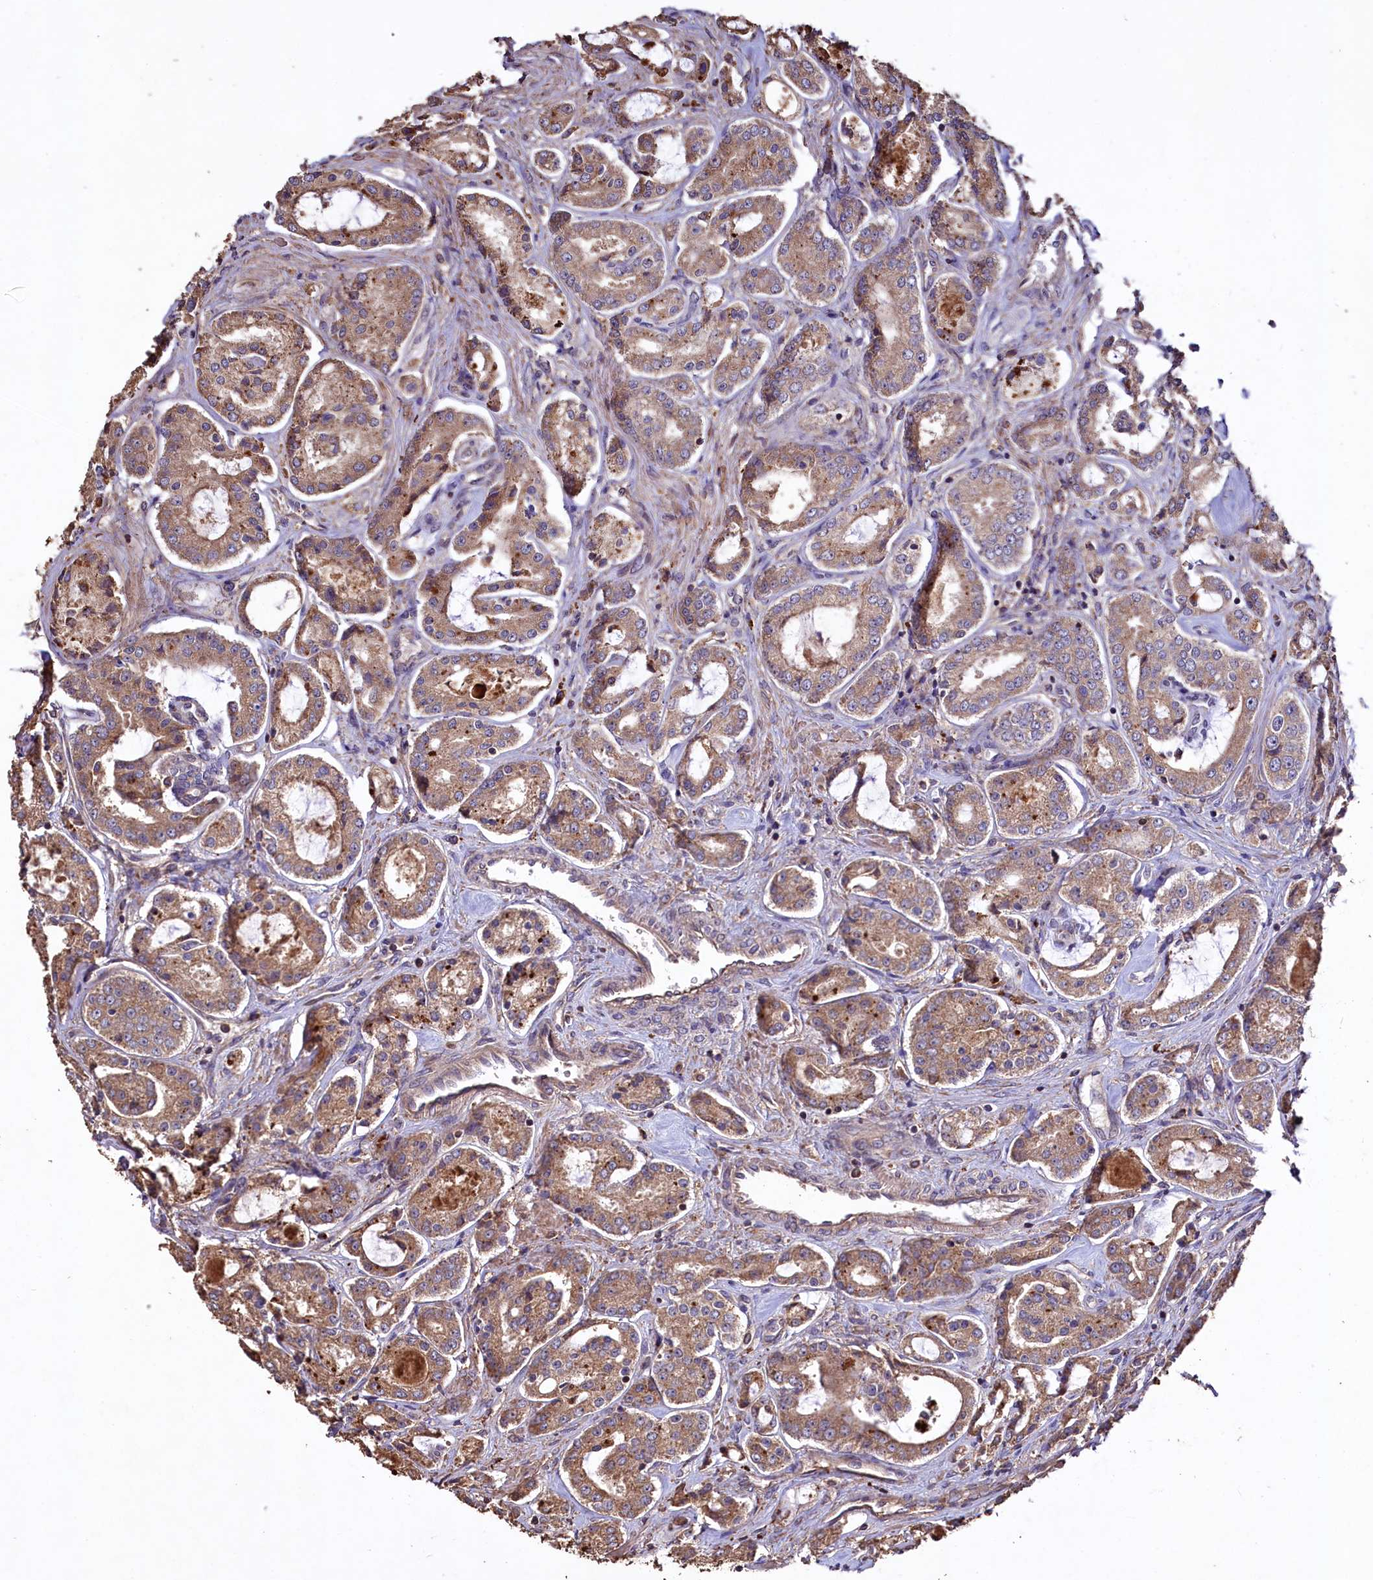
{"staining": {"intensity": "moderate", "quantity": ">75%", "location": "cytoplasmic/membranous"}, "tissue": "prostate cancer", "cell_type": "Tumor cells", "image_type": "cancer", "snomed": [{"axis": "morphology", "description": "Adenocarcinoma, Low grade"}, {"axis": "topography", "description": "Prostate"}], "caption": "Human low-grade adenocarcinoma (prostate) stained for a protein (brown) demonstrates moderate cytoplasmic/membranous positive positivity in about >75% of tumor cells.", "gene": "TMEM98", "patient": {"sex": "male", "age": 68}}